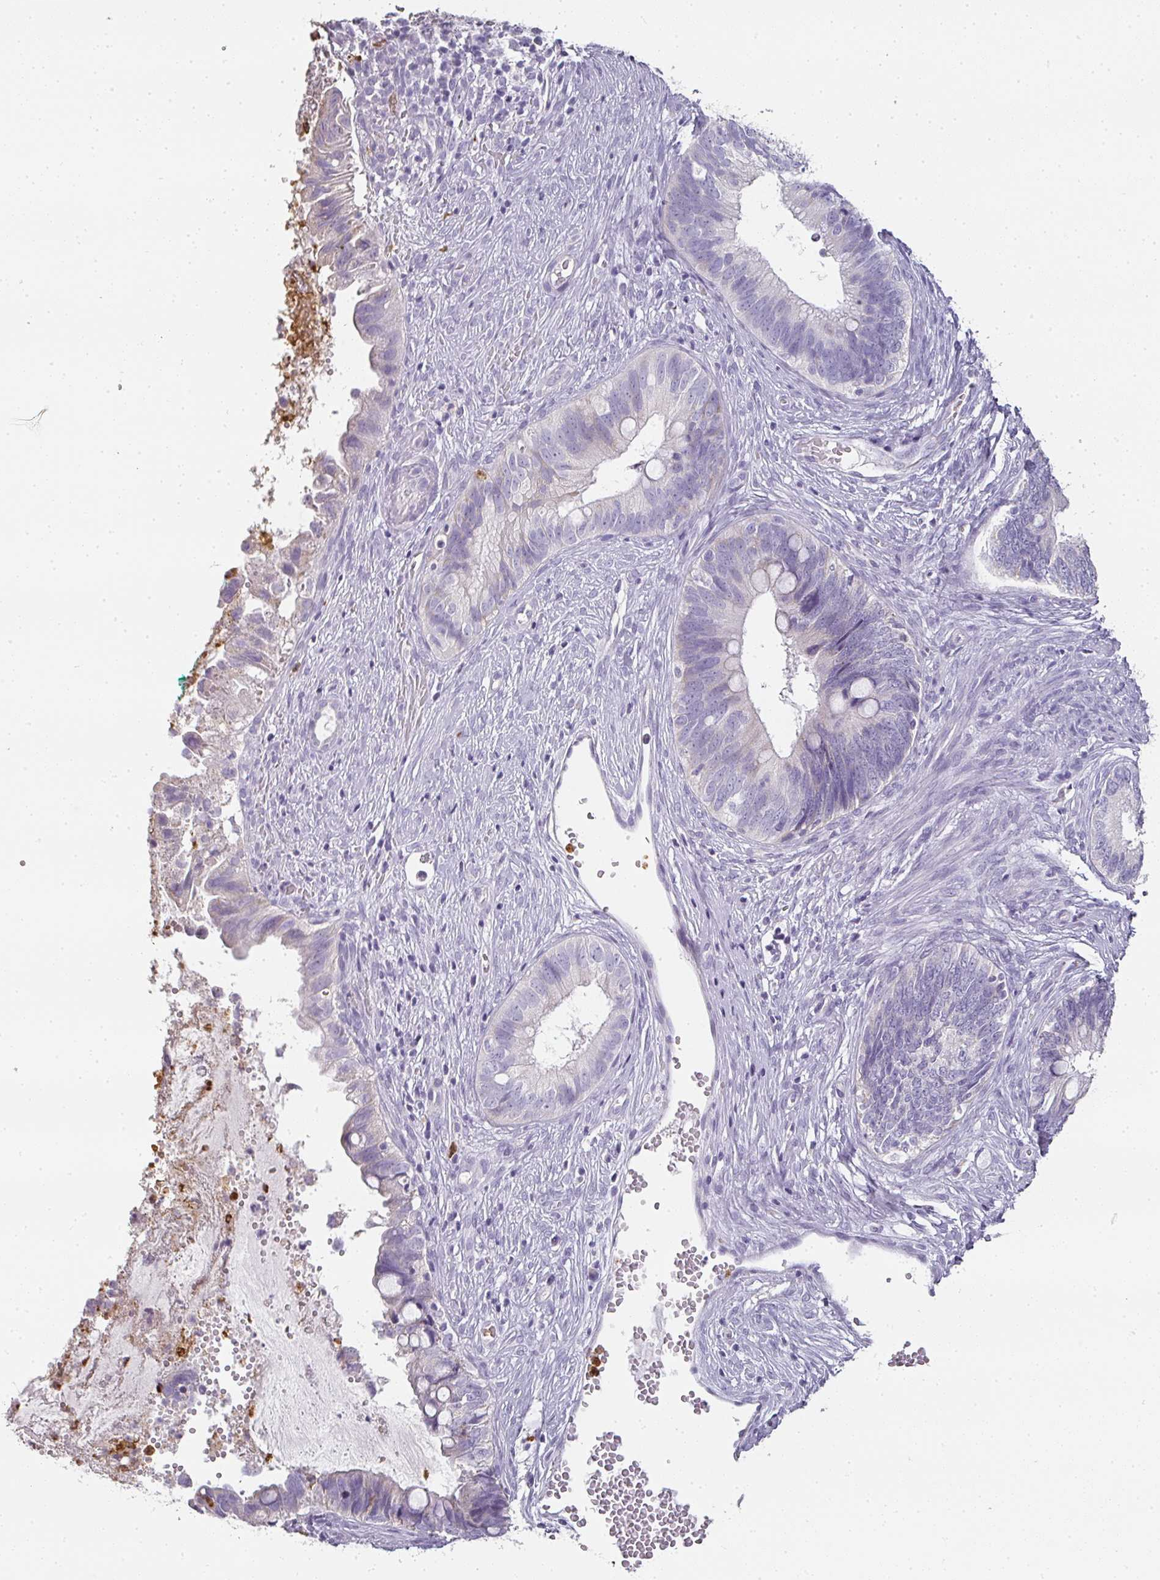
{"staining": {"intensity": "negative", "quantity": "none", "location": "none"}, "tissue": "cervical cancer", "cell_type": "Tumor cells", "image_type": "cancer", "snomed": [{"axis": "morphology", "description": "Adenocarcinoma, NOS"}, {"axis": "topography", "description": "Cervix"}], "caption": "This photomicrograph is of cervical adenocarcinoma stained with immunohistochemistry (IHC) to label a protein in brown with the nuclei are counter-stained blue. There is no staining in tumor cells.", "gene": "CAMP", "patient": {"sex": "female", "age": 42}}